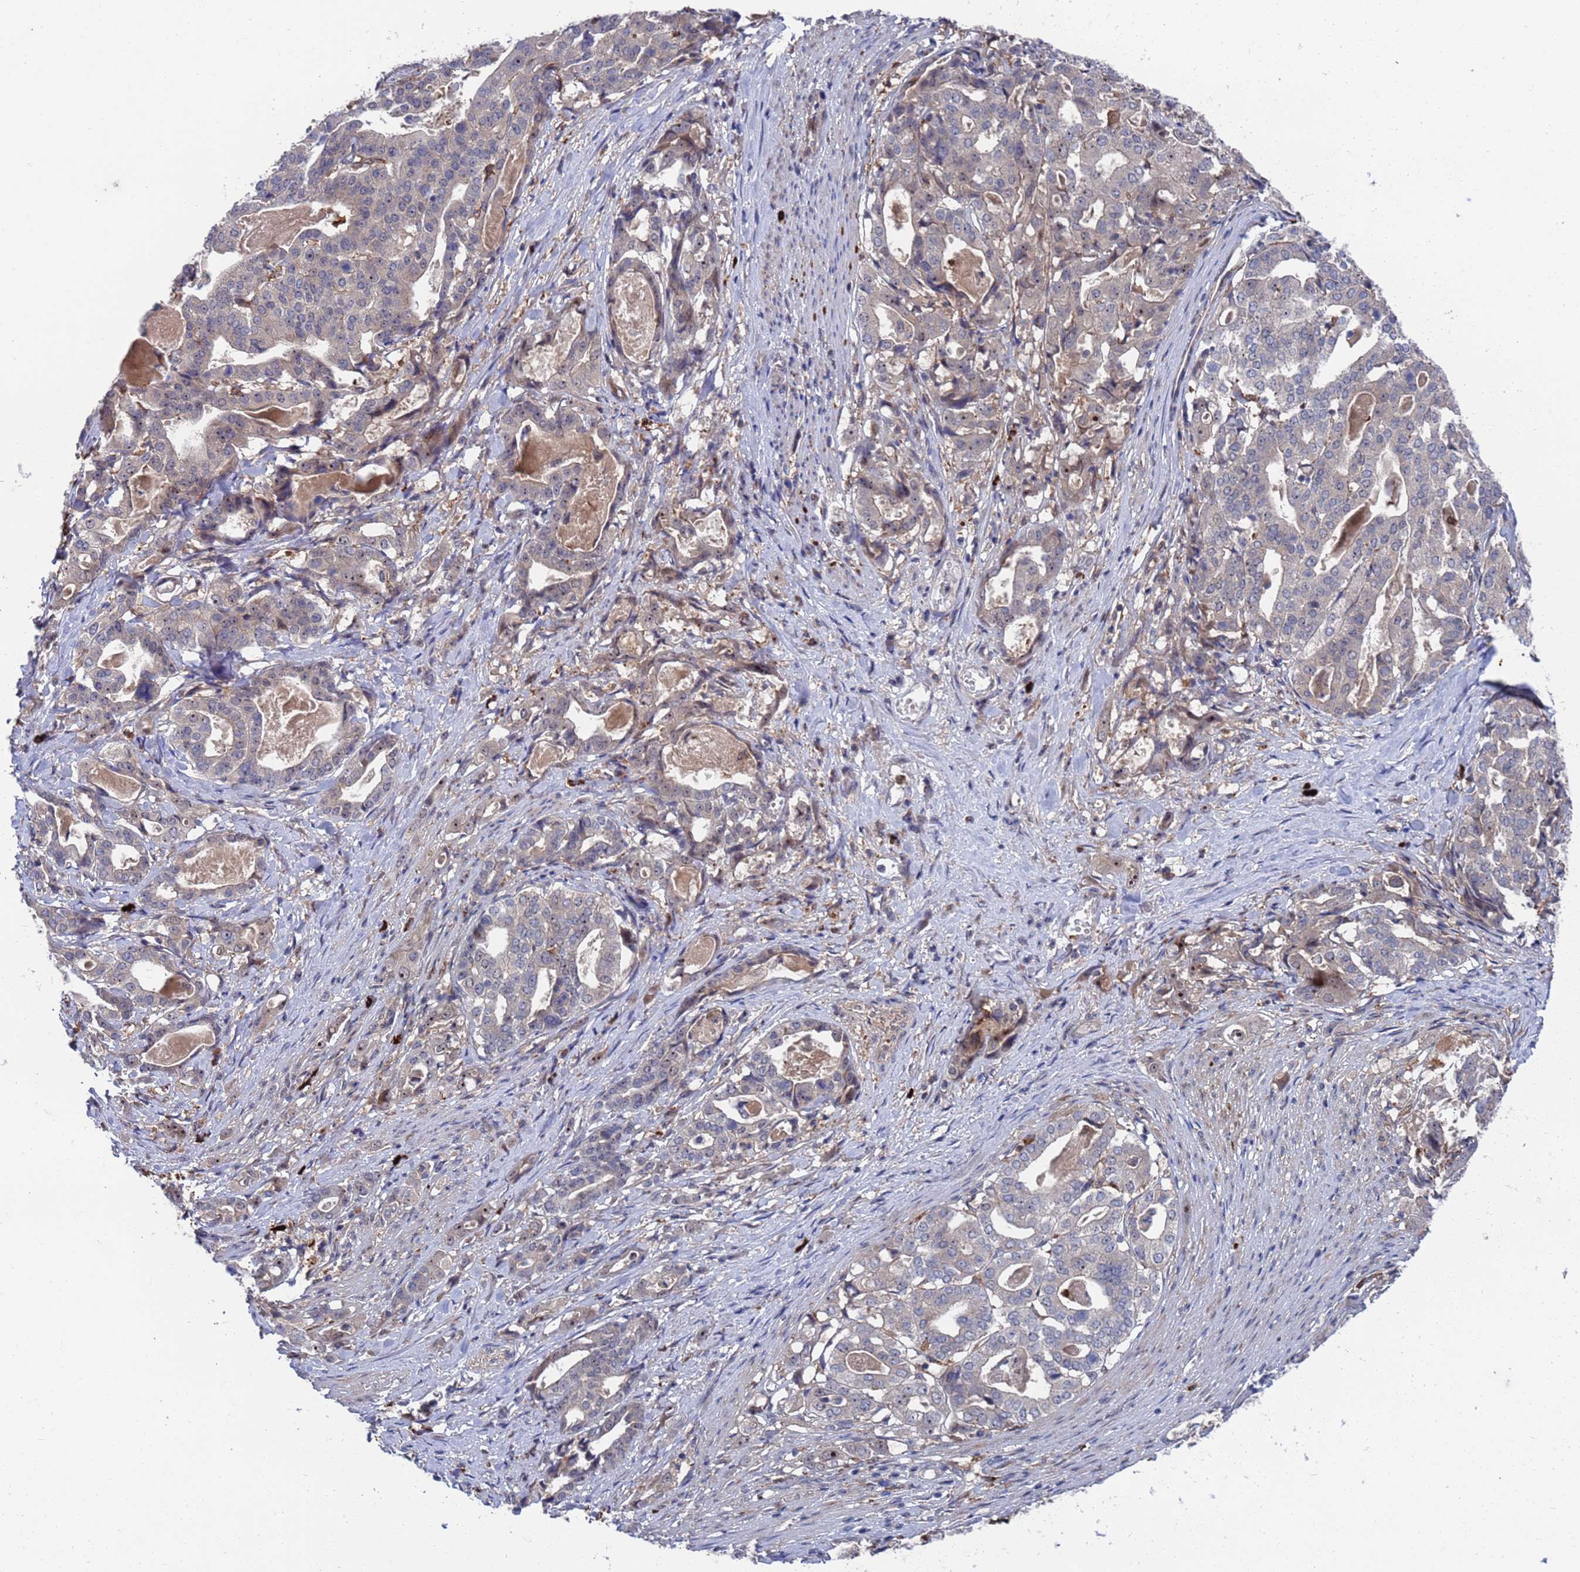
{"staining": {"intensity": "weak", "quantity": "<25%", "location": "cytoplasmic/membranous"}, "tissue": "stomach cancer", "cell_type": "Tumor cells", "image_type": "cancer", "snomed": [{"axis": "morphology", "description": "Adenocarcinoma, NOS"}, {"axis": "topography", "description": "Stomach"}], "caption": "Tumor cells are negative for brown protein staining in stomach cancer (adenocarcinoma).", "gene": "TMBIM6", "patient": {"sex": "male", "age": 48}}